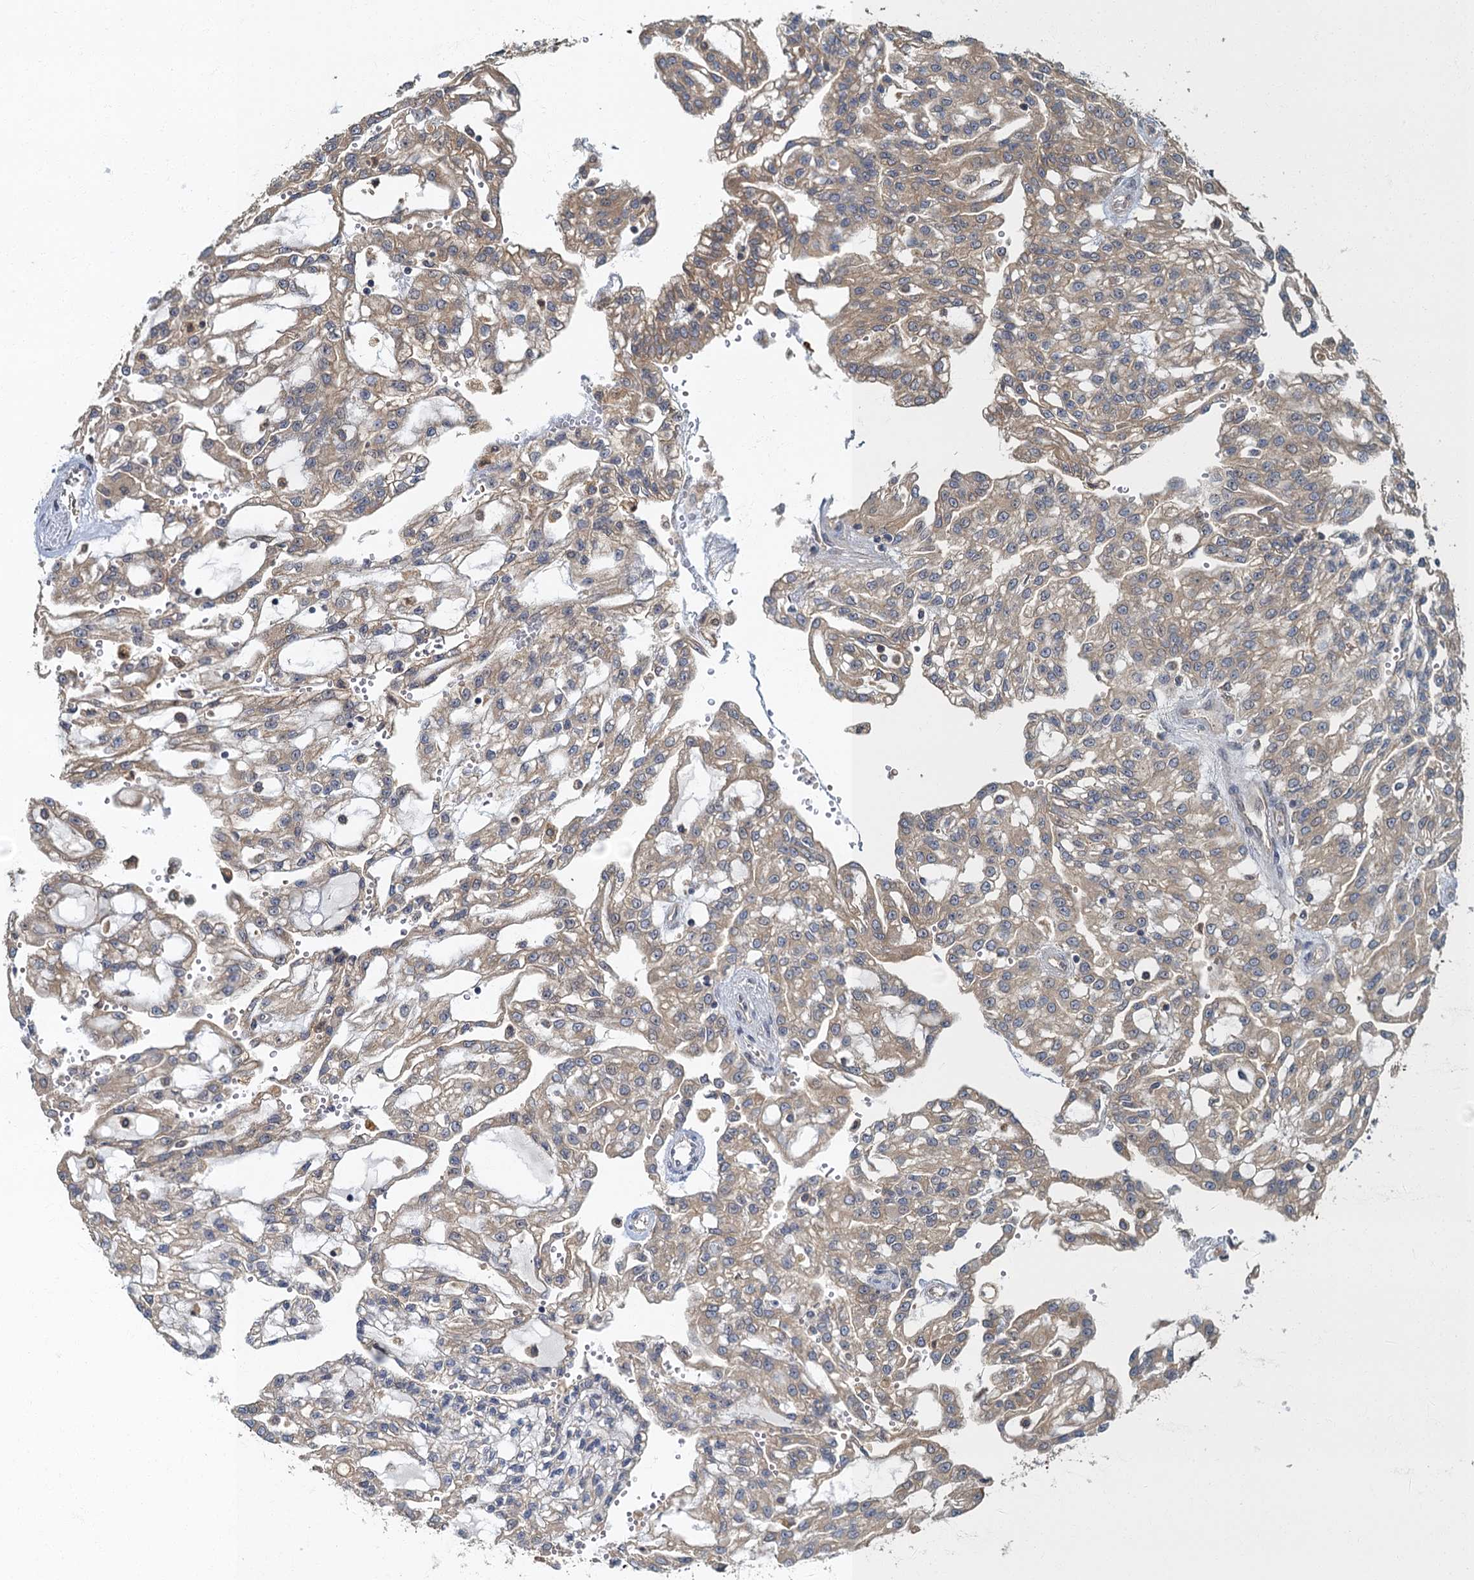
{"staining": {"intensity": "weak", "quantity": ">75%", "location": "cytoplasmic/membranous"}, "tissue": "renal cancer", "cell_type": "Tumor cells", "image_type": "cancer", "snomed": [{"axis": "morphology", "description": "Adenocarcinoma, NOS"}, {"axis": "topography", "description": "Kidney"}], "caption": "This image exhibits immunohistochemistry staining of adenocarcinoma (renal), with low weak cytoplasmic/membranous positivity in about >75% of tumor cells.", "gene": "TBCK", "patient": {"sex": "male", "age": 63}}